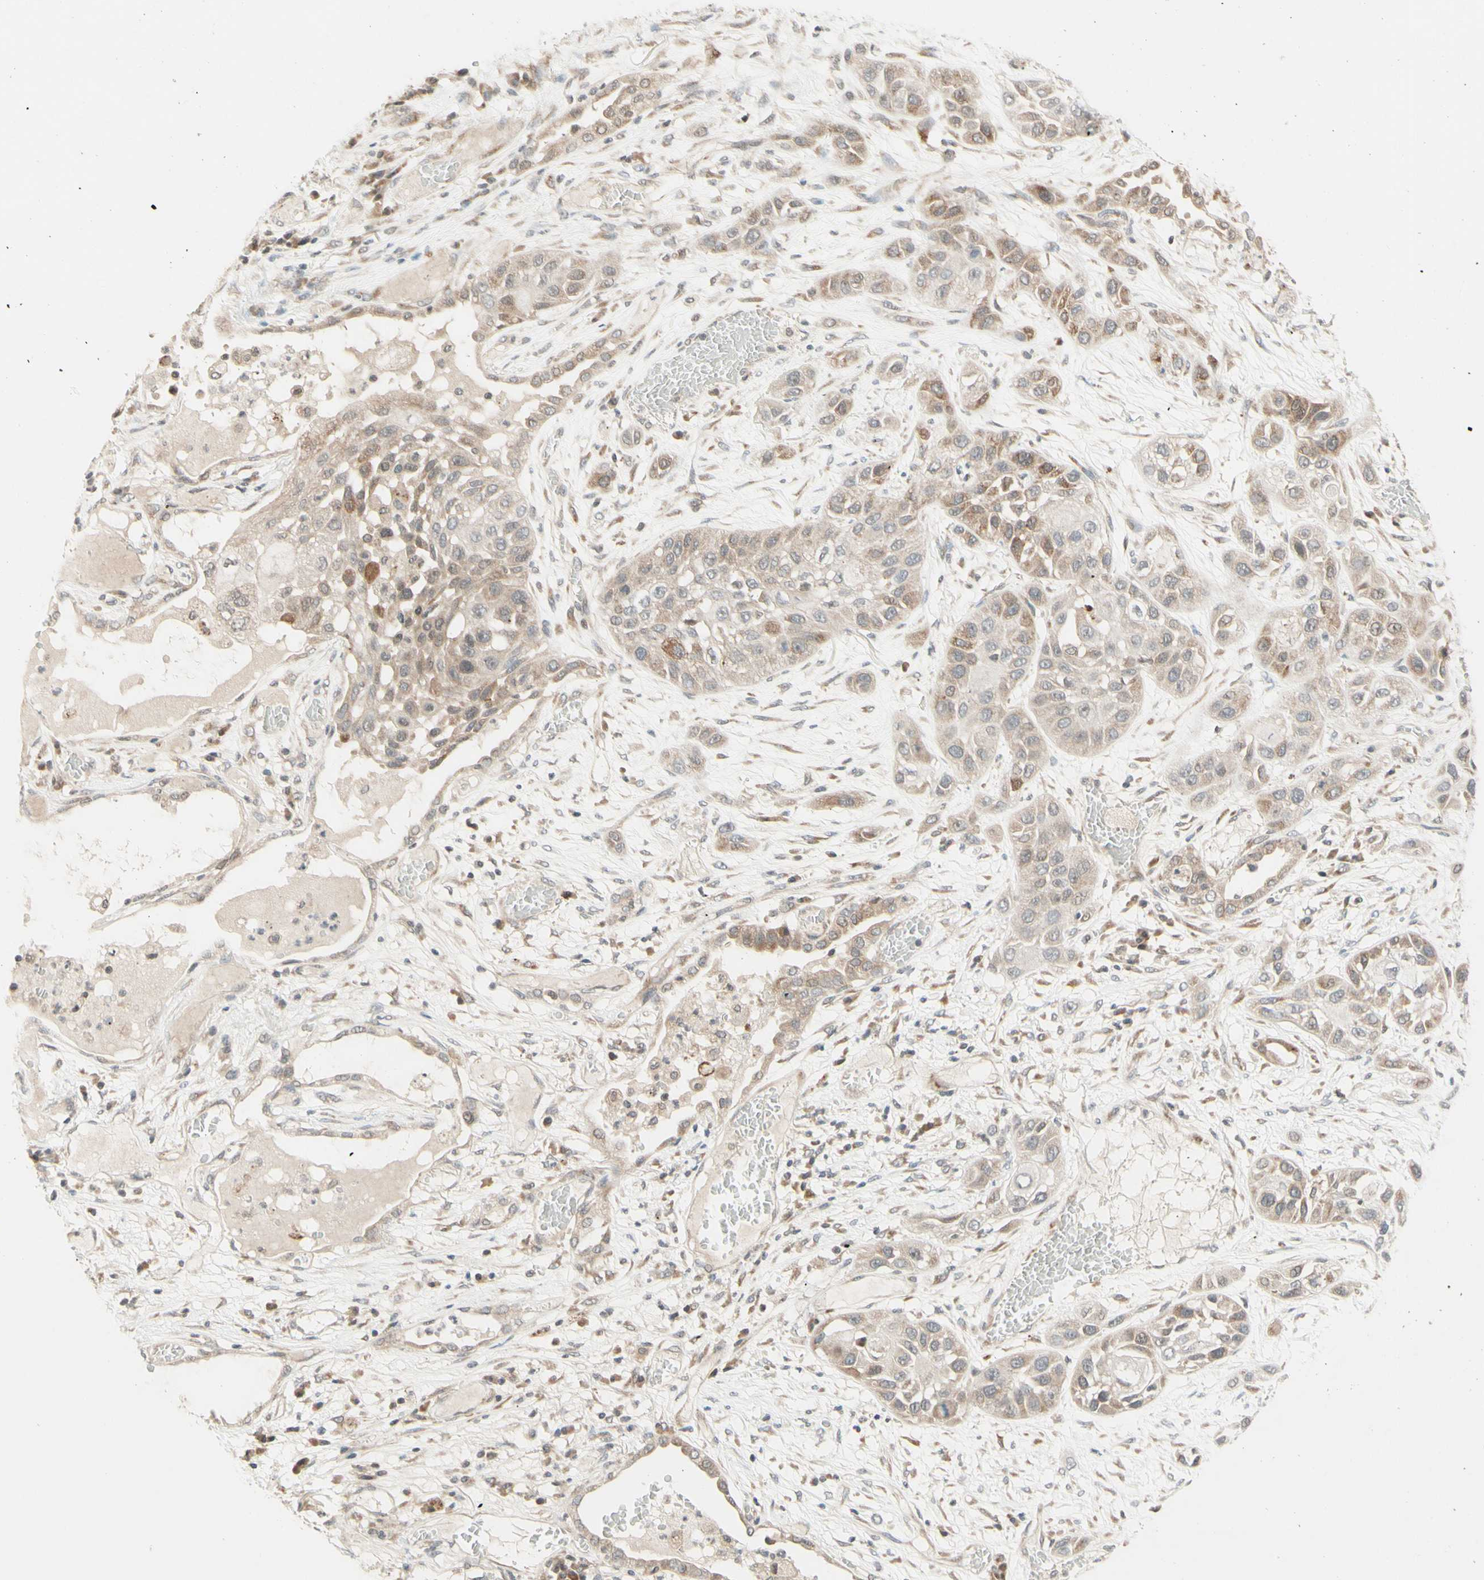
{"staining": {"intensity": "moderate", "quantity": "25%-75%", "location": "cytoplasmic/membranous"}, "tissue": "lung cancer", "cell_type": "Tumor cells", "image_type": "cancer", "snomed": [{"axis": "morphology", "description": "Squamous cell carcinoma, NOS"}, {"axis": "topography", "description": "Lung"}], "caption": "Protein positivity by IHC reveals moderate cytoplasmic/membranous staining in approximately 25%-75% of tumor cells in lung squamous cell carcinoma. The protein of interest is shown in brown color, while the nuclei are stained blue.", "gene": "ZW10", "patient": {"sex": "male", "age": 71}}